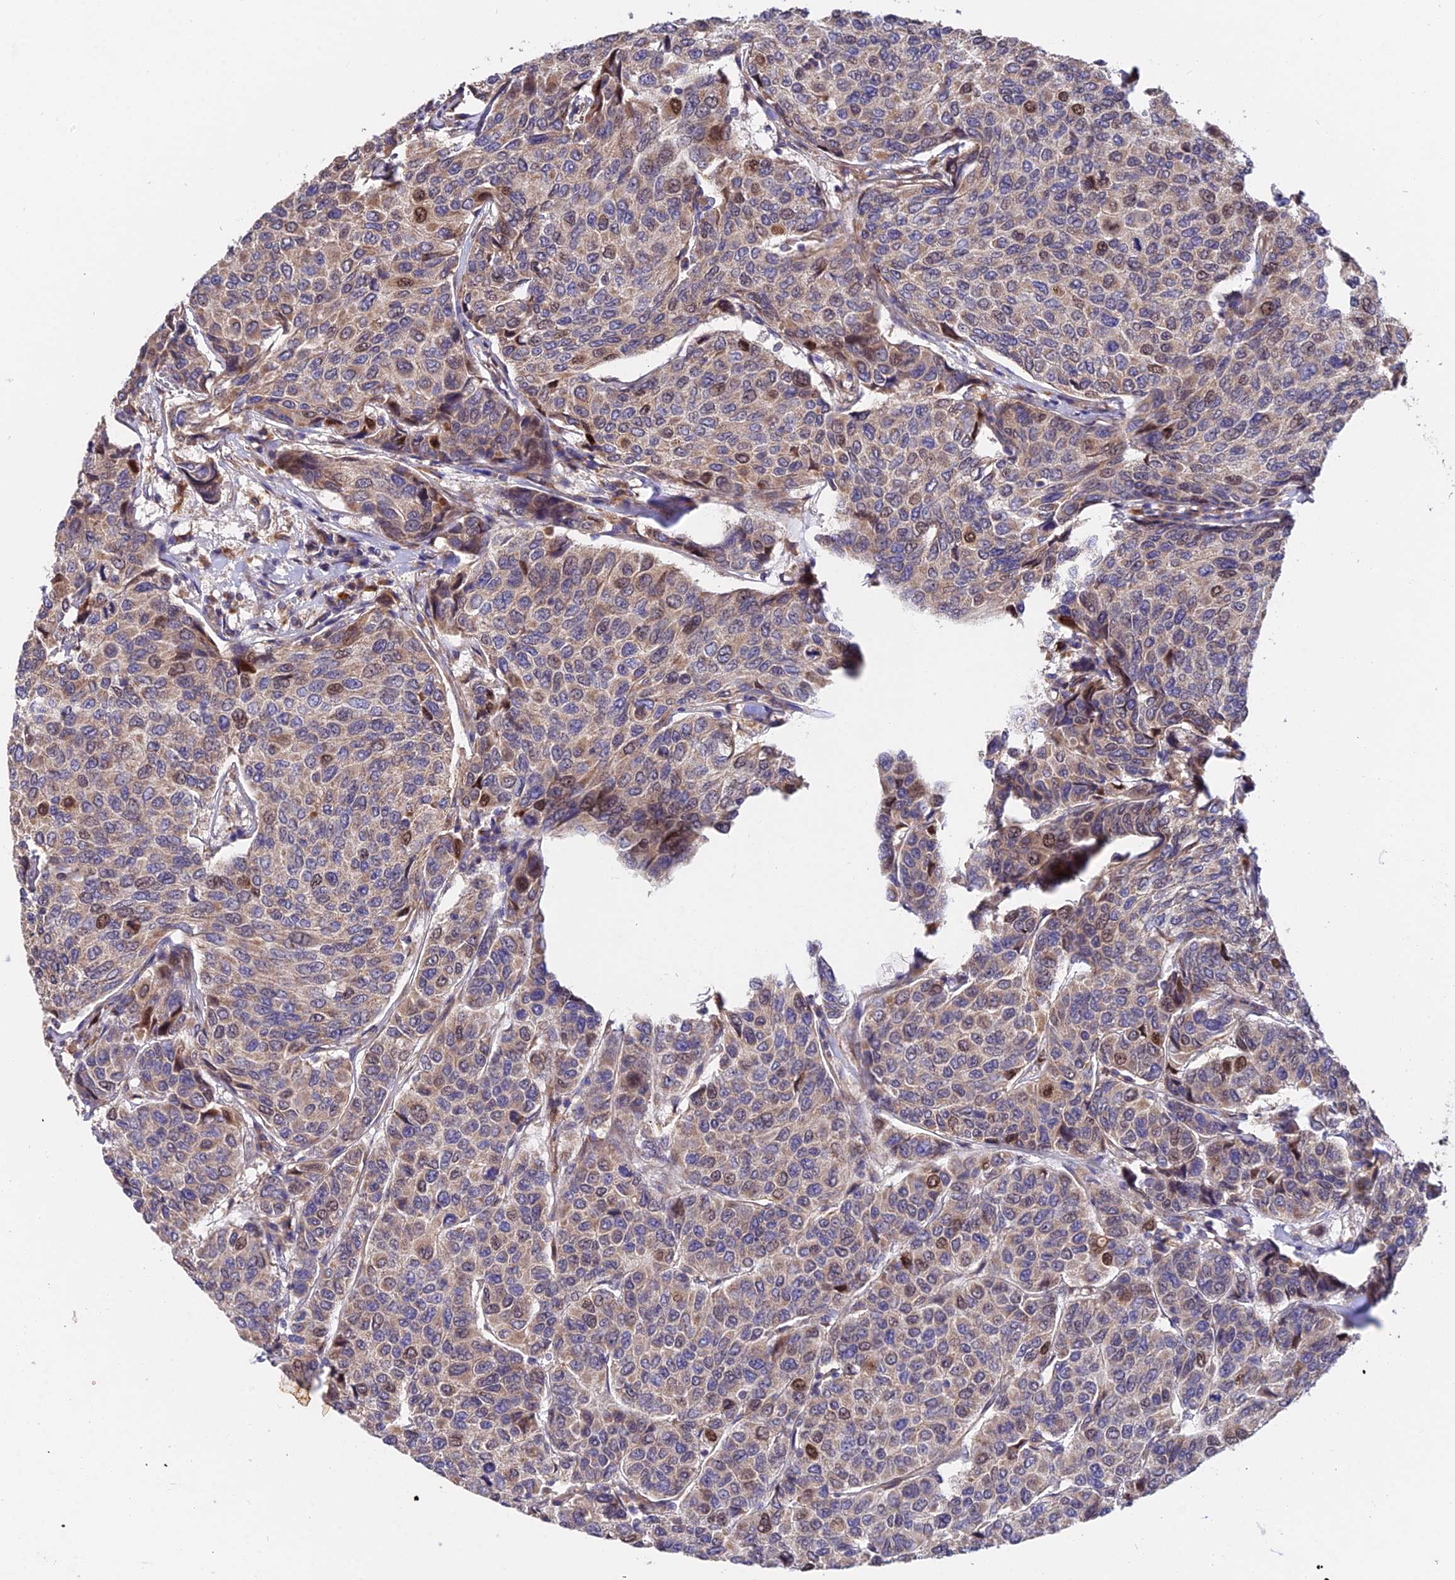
{"staining": {"intensity": "moderate", "quantity": "<25%", "location": "cytoplasmic/membranous,nuclear"}, "tissue": "breast cancer", "cell_type": "Tumor cells", "image_type": "cancer", "snomed": [{"axis": "morphology", "description": "Duct carcinoma"}, {"axis": "topography", "description": "Breast"}], "caption": "DAB immunohistochemical staining of intraductal carcinoma (breast) demonstrates moderate cytoplasmic/membranous and nuclear protein positivity in about <25% of tumor cells. The staining was performed using DAB, with brown indicating positive protein expression. Nuclei are stained blue with hematoxylin.", "gene": "CDC37L1", "patient": {"sex": "female", "age": 55}}